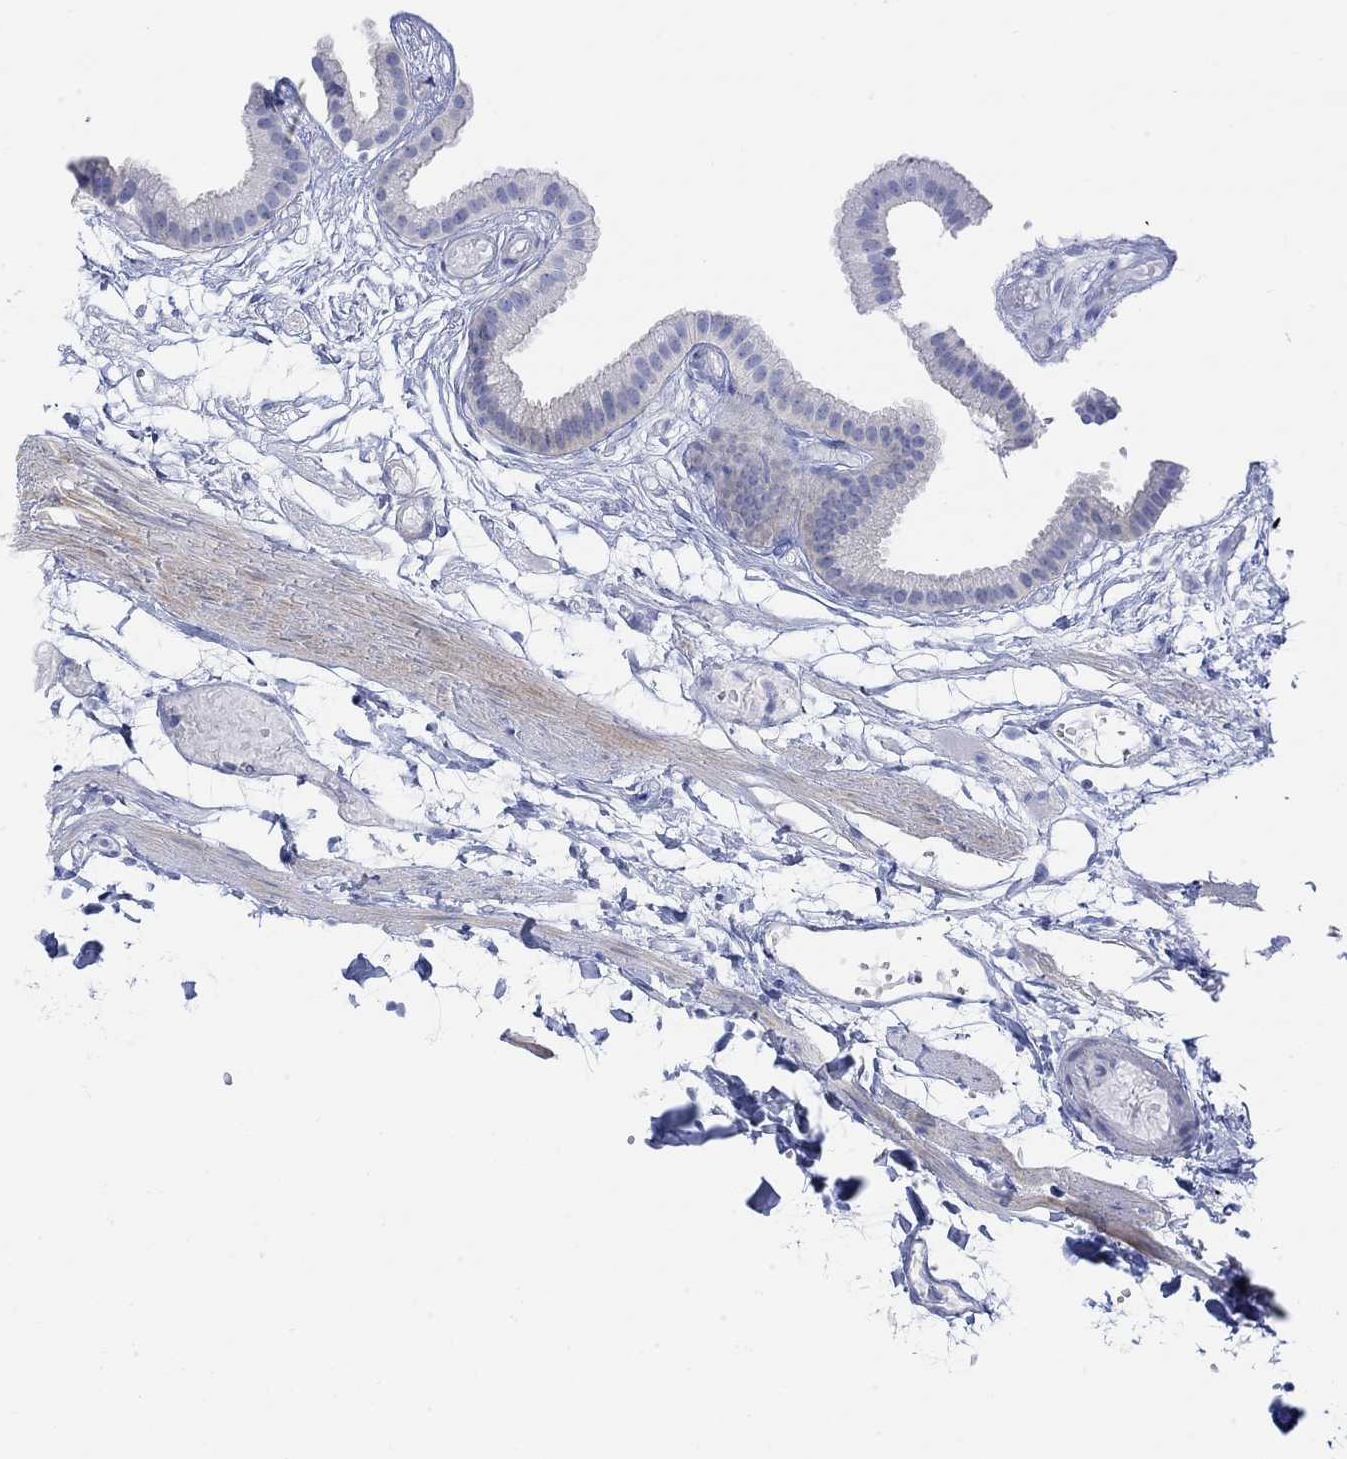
{"staining": {"intensity": "negative", "quantity": "none", "location": "none"}, "tissue": "gallbladder", "cell_type": "Glandular cells", "image_type": "normal", "snomed": [{"axis": "morphology", "description": "Normal tissue, NOS"}, {"axis": "topography", "description": "Gallbladder"}], "caption": "The immunohistochemistry (IHC) image has no significant staining in glandular cells of gallbladder. (DAB immunohistochemistry, high magnification).", "gene": "TLDC2", "patient": {"sex": "female", "age": 45}}